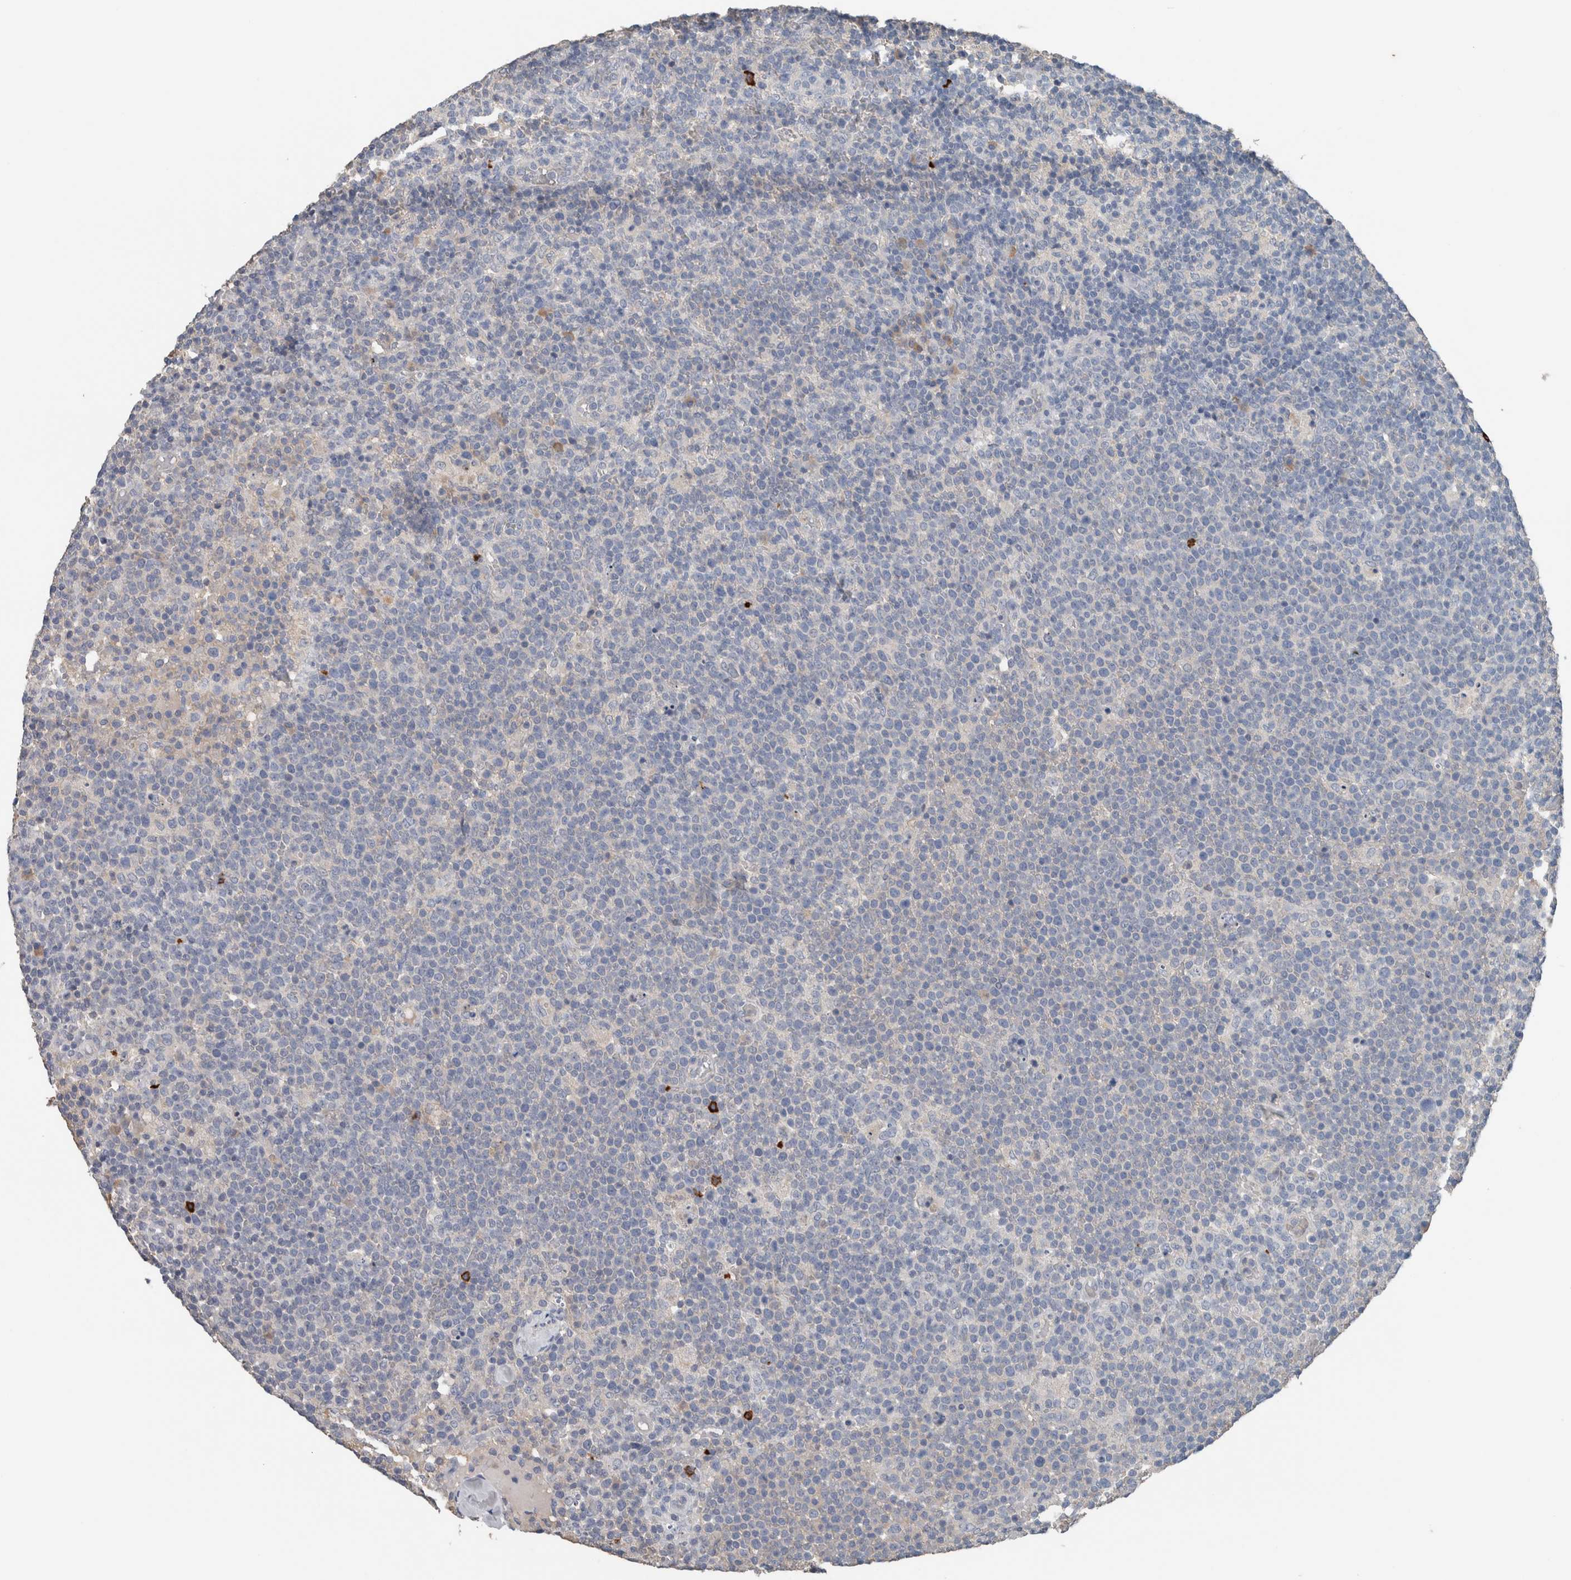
{"staining": {"intensity": "negative", "quantity": "none", "location": "none"}, "tissue": "lymphoma", "cell_type": "Tumor cells", "image_type": "cancer", "snomed": [{"axis": "morphology", "description": "Malignant lymphoma, non-Hodgkin's type, High grade"}, {"axis": "topography", "description": "Lymph node"}], "caption": "Lymphoma stained for a protein using IHC reveals no expression tumor cells.", "gene": "CRNN", "patient": {"sex": "male", "age": 61}}